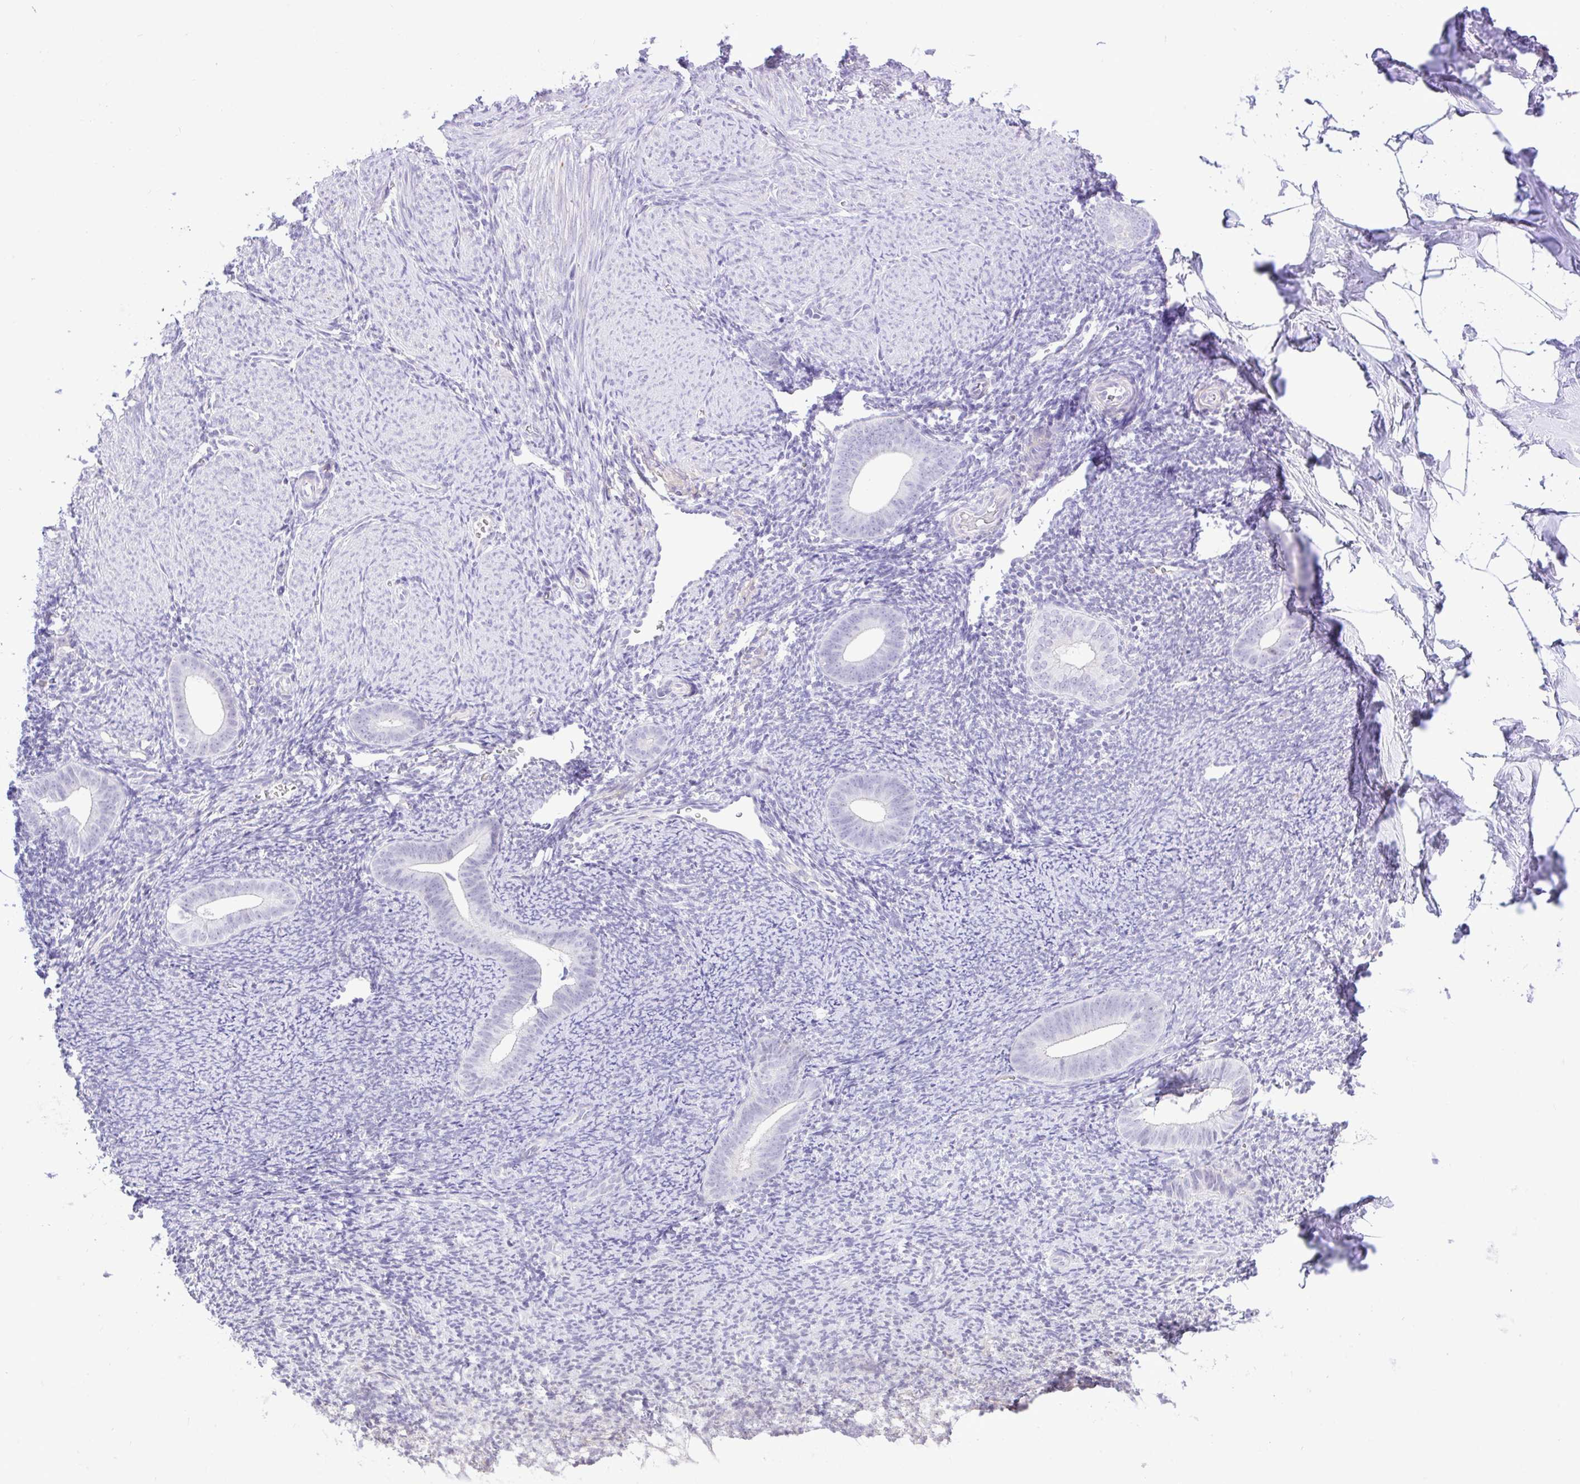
{"staining": {"intensity": "negative", "quantity": "none", "location": "none"}, "tissue": "endometrium", "cell_type": "Cells in endometrial stroma", "image_type": "normal", "snomed": [{"axis": "morphology", "description": "Normal tissue, NOS"}, {"axis": "topography", "description": "Endometrium"}], "caption": "DAB immunohistochemical staining of unremarkable human endometrium shows no significant positivity in cells in endometrial stroma.", "gene": "ZNF101", "patient": {"sex": "female", "age": 39}}